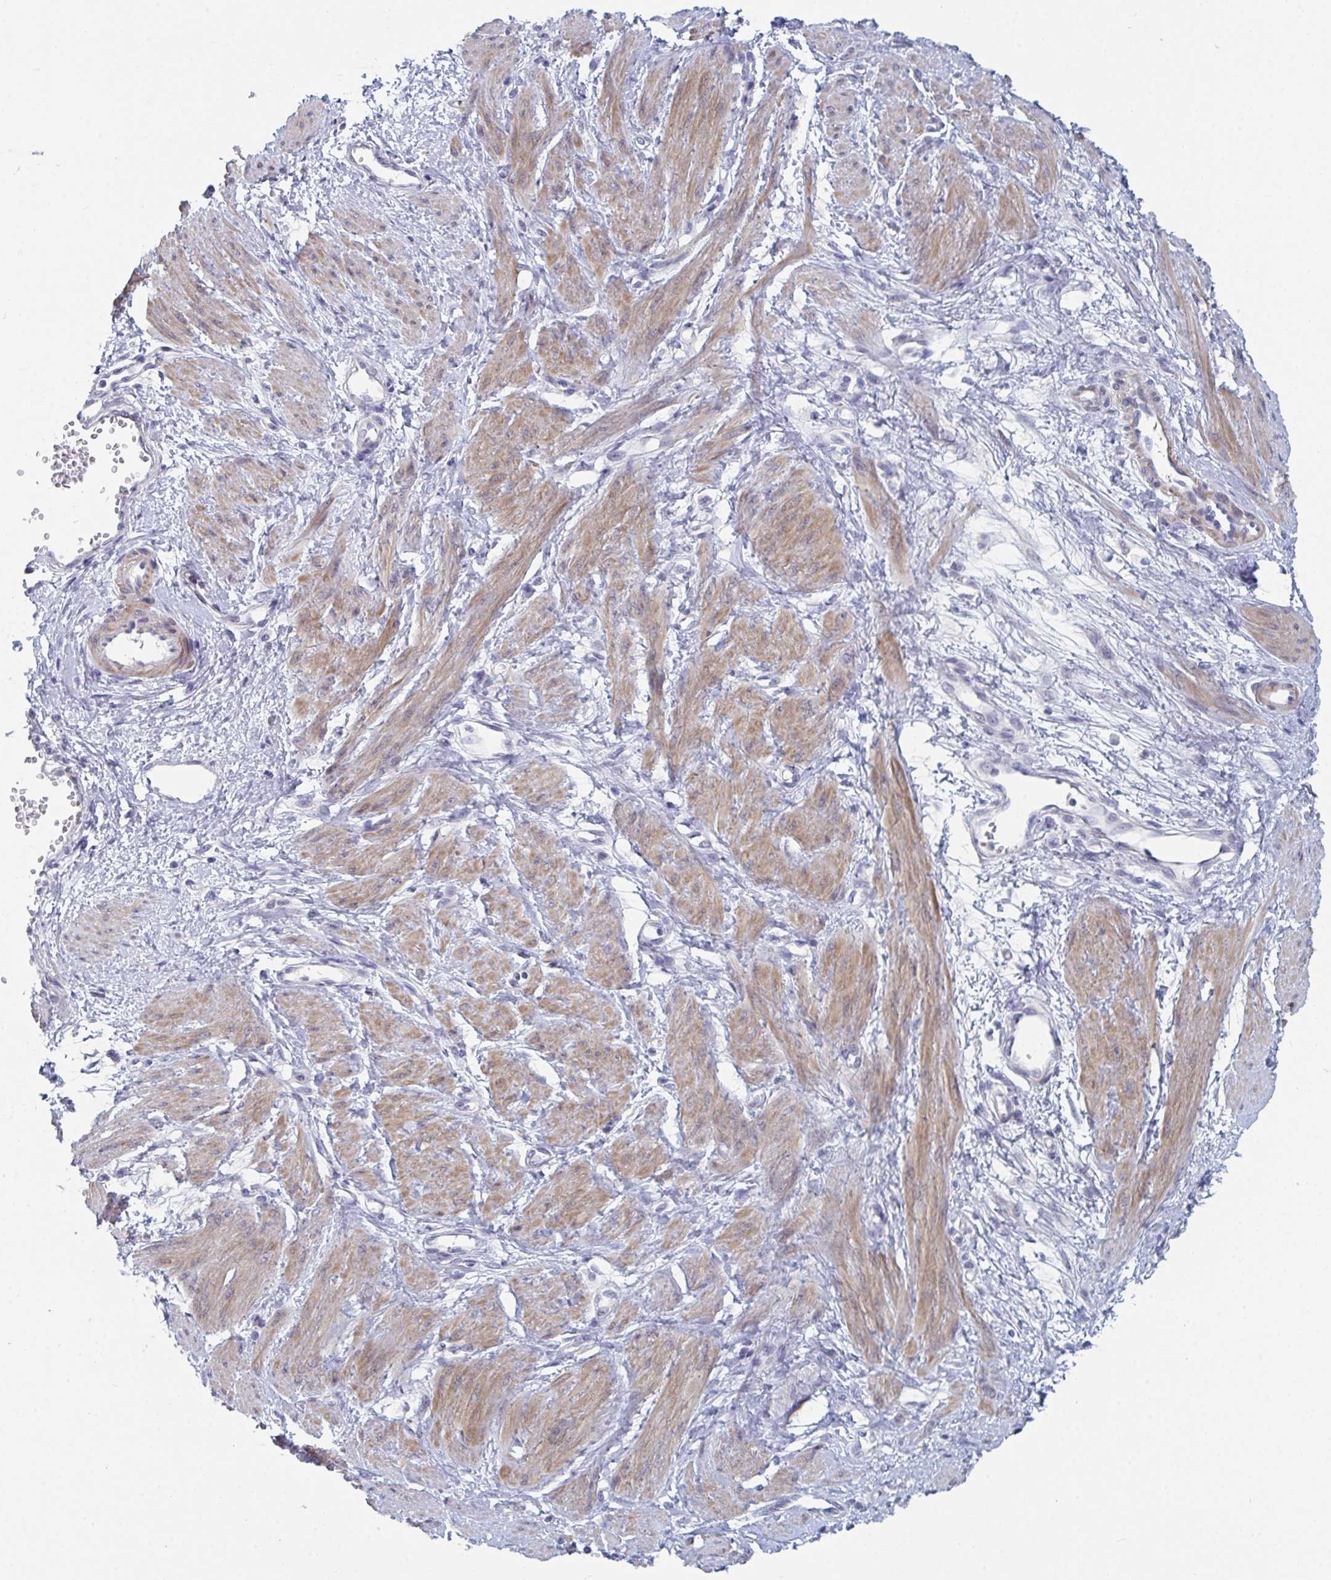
{"staining": {"intensity": "moderate", "quantity": ">75%", "location": "cytoplasmic/membranous"}, "tissue": "smooth muscle", "cell_type": "Smooth muscle cells", "image_type": "normal", "snomed": [{"axis": "morphology", "description": "Normal tissue, NOS"}, {"axis": "topography", "description": "Smooth muscle"}, {"axis": "topography", "description": "Uterus"}], "caption": "Smooth muscle stained with DAB immunohistochemistry (IHC) demonstrates medium levels of moderate cytoplasmic/membranous expression in about >75% of smooth muscle cells. (DAB (3,3'-diaminobenzidine) = brown stain, brightfield microscopy at high magnification).", "gene": "CENPT", "patient": {"sex": "female", "age": 39}}